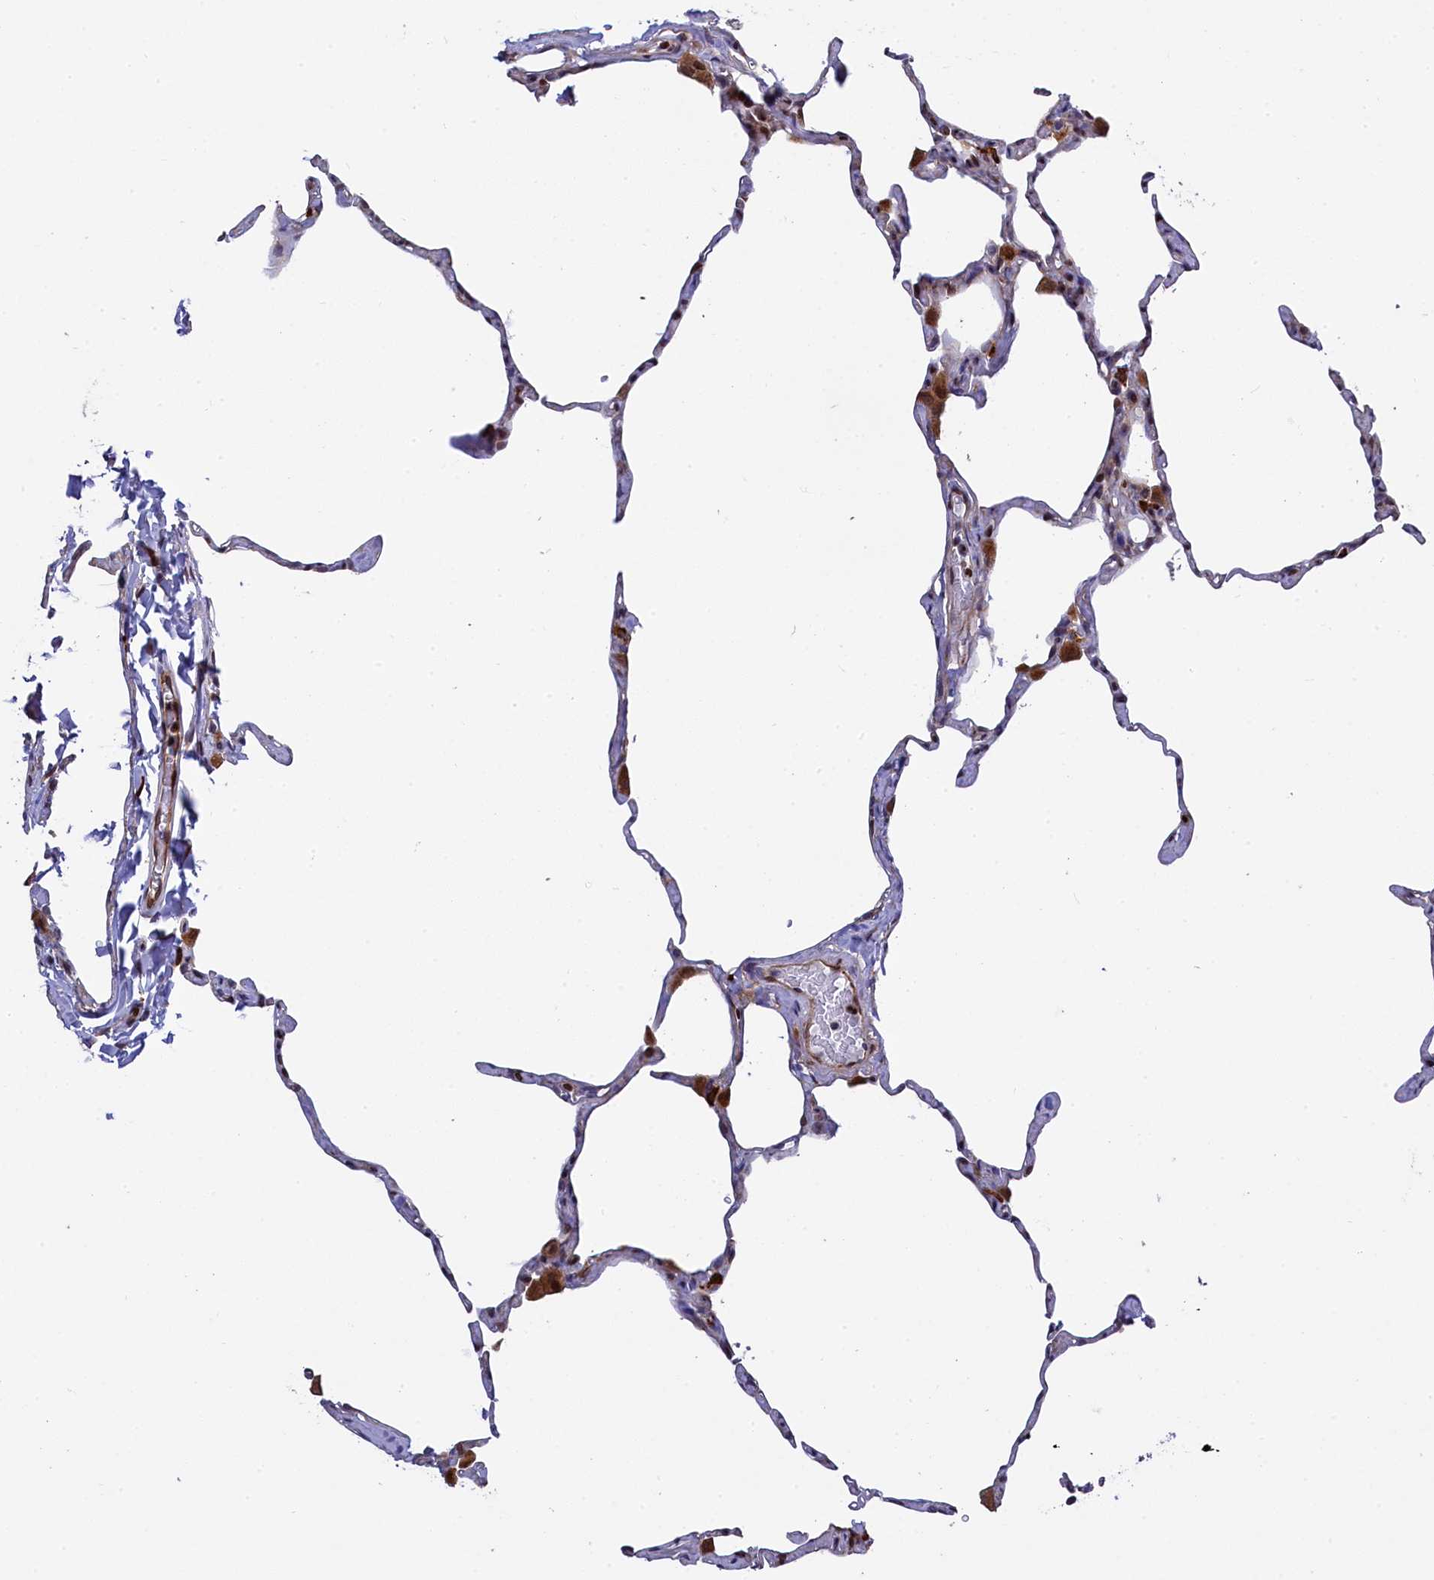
{"staining": {"intensity": "moderate", "quantity": "<25%", "location": "cytoplasmic/membranous"}, "tissue": "lung", "cell_type": "Alveolar cells", "image_type": "normal", "snomed": [{"axis": "morphology", "description": "Normal tissue, NOS"}, {"axis": "topography", "description": "Lung"}], "caption": "Immunohistochemistry of benign lung displays low levels of moderate cytoplasmic/membranous expression in about <25% of alveolar cells.", "gene": "TGDS", "patient": {"sex": "male", "age": 65}}